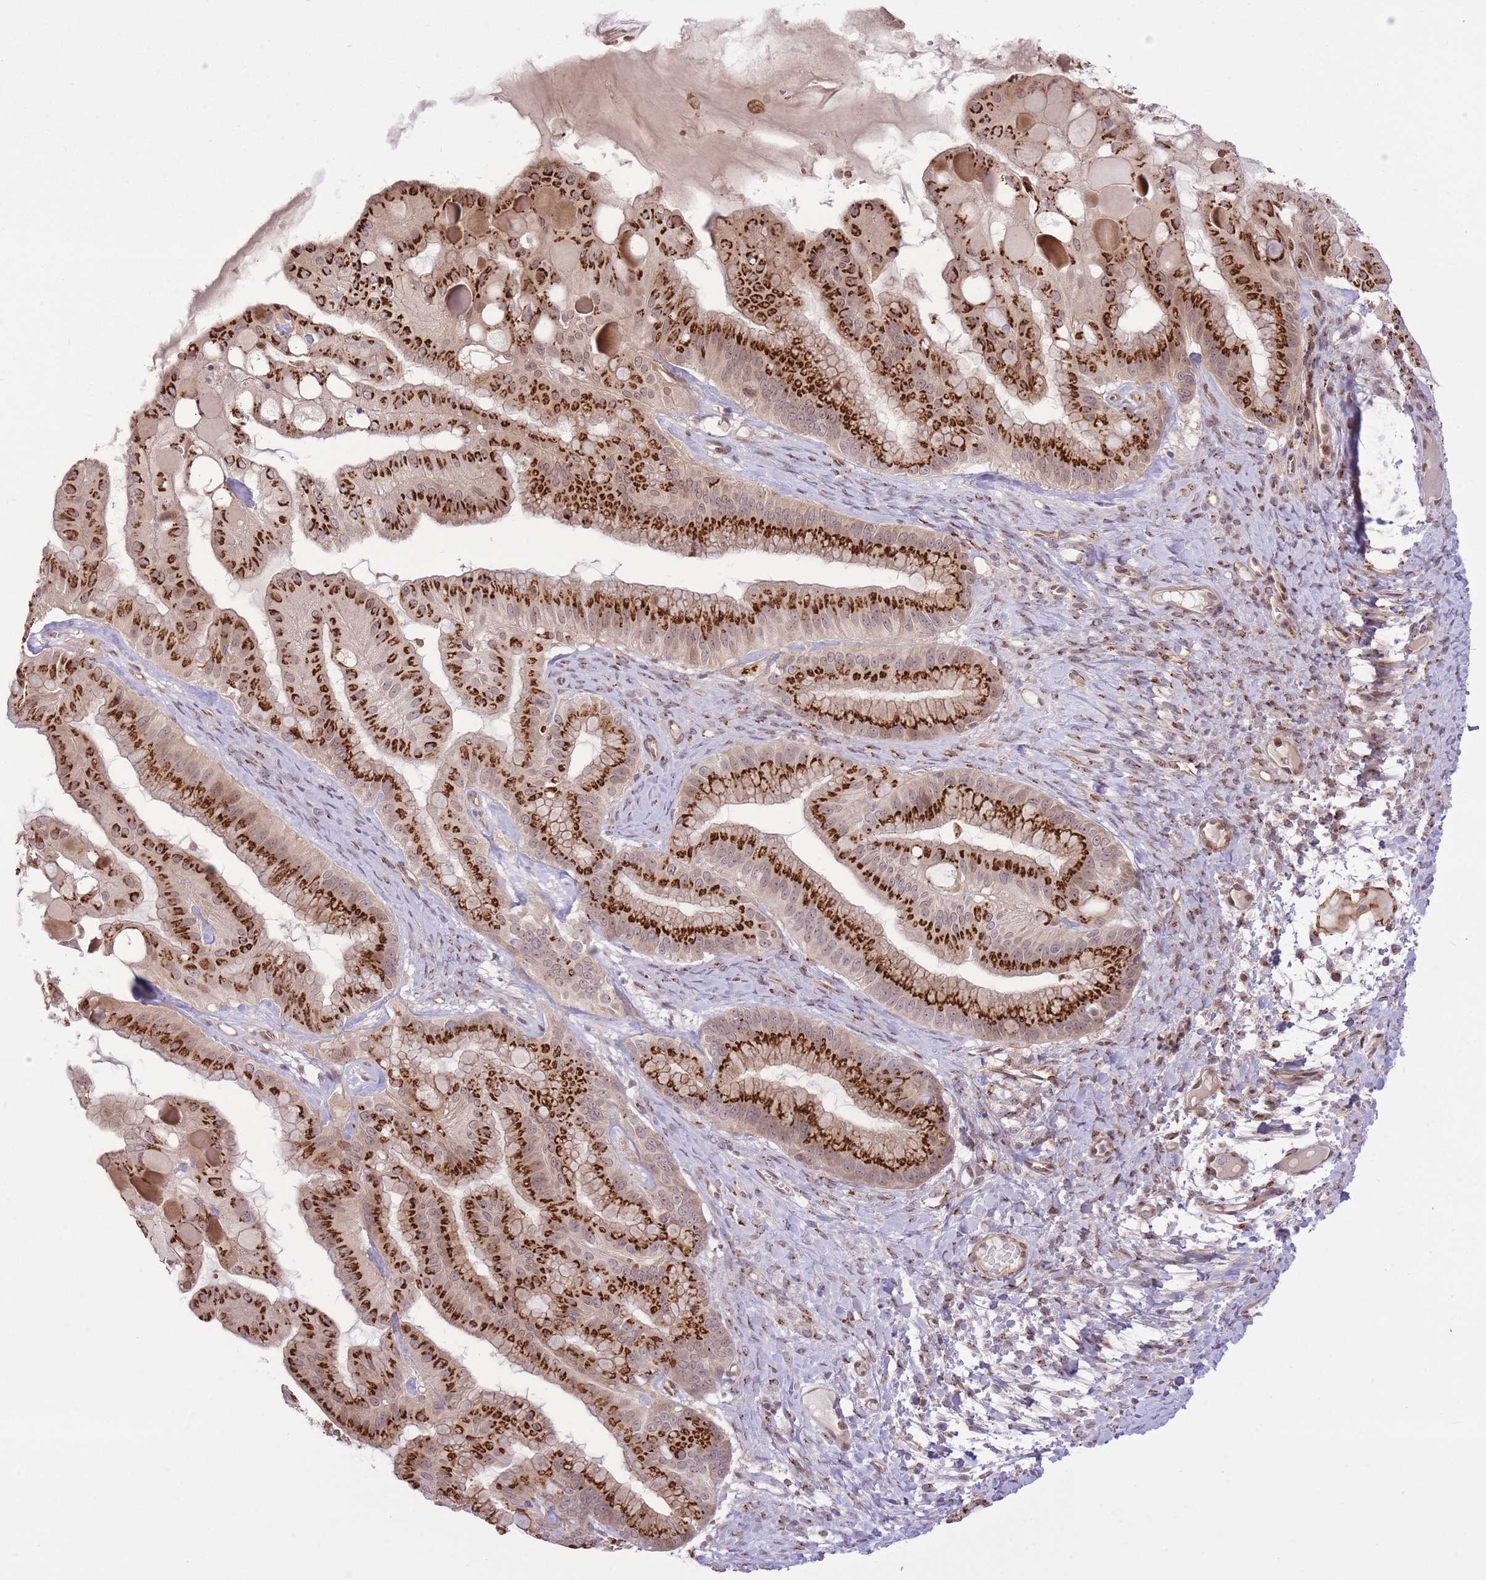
{"staining": {"intensity": "strong", "quantity": ">75%", "location": "cytoplasmic/membranous"}, "tissue": "ovarian cancer", "cell_type": "Tumor cells", "image_type": "cancer", "snomed": [{"axis": "morphology", "description": "Cystadenocarcinoma, mucinous, NOS"}, {"axis": "topography", "description": "Ovary"}], "caption": "Immunohistochemical staining of human ovarian cancer displays high levels of strong cytoplasmic/membranous positivity in about >75% of tumor cells.", "gene": "ZBED5", "patient": {"sex": "female", "age": 61}}